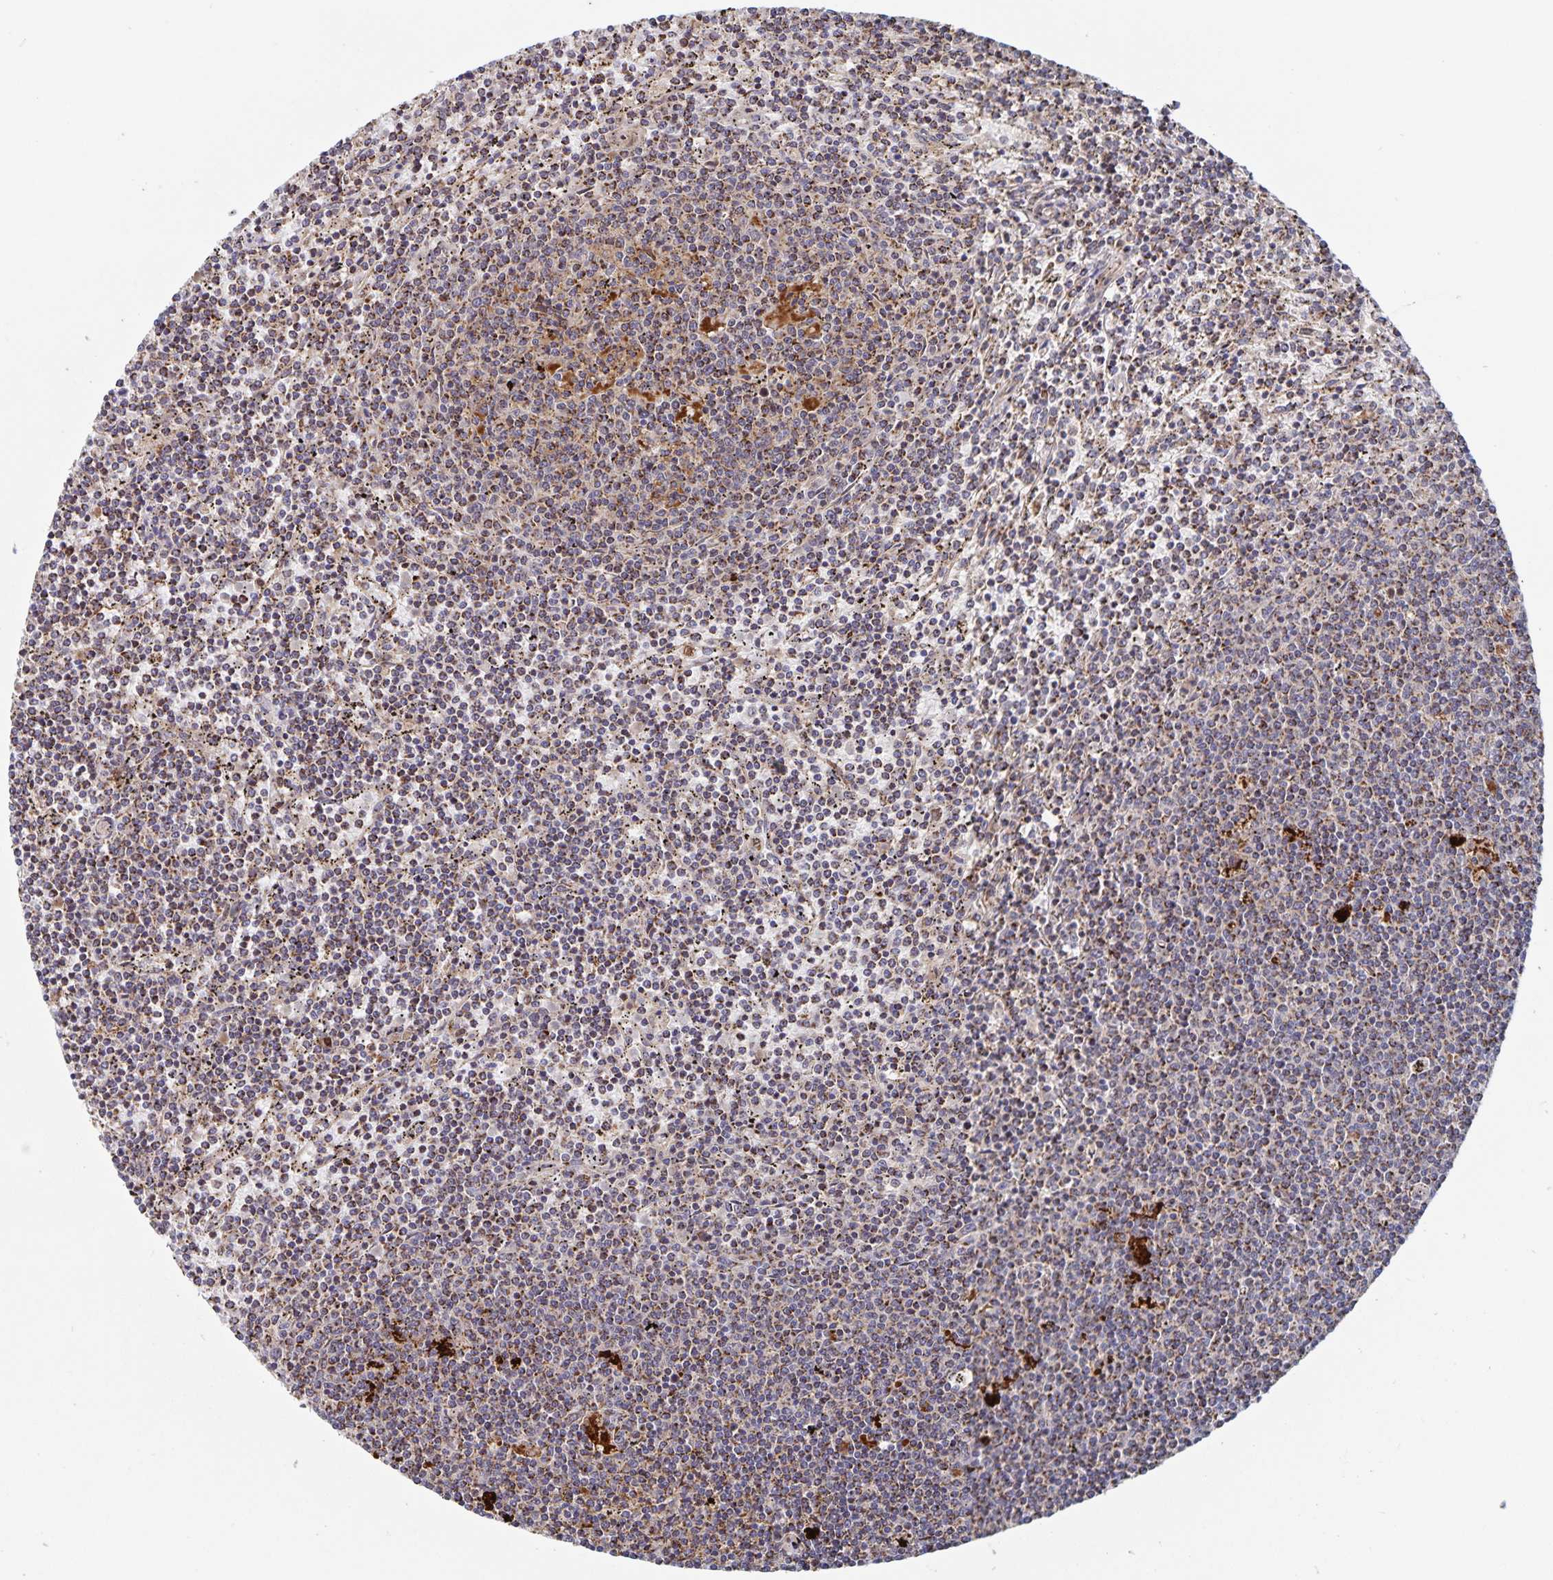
{"staining": {"intensity": "moderate", "quantity": ">75%", "location": "cytoplasmic/membranous"}, "tissue": "lymphoma", "cell_type": "Tumor cells", "image_type": "cancer", "snomed": [{"axis": "morphology", "description": "Malignant lymphoma, non-Hodgkin's type, Low grade"}, {"axis": "topography", "description": "Spleen"}], "caption": "Protein staining demonstrates moderate cytoplasmic/membranous staining in about >75% of tumor cells in low-grade malignant lymphoma, non-Hodgkin's type. (brown staining indicates protein expression, while blue staining denotes nuclei).", "gene": "ACACA", "patient": {"sex": "female", "age": 50}}